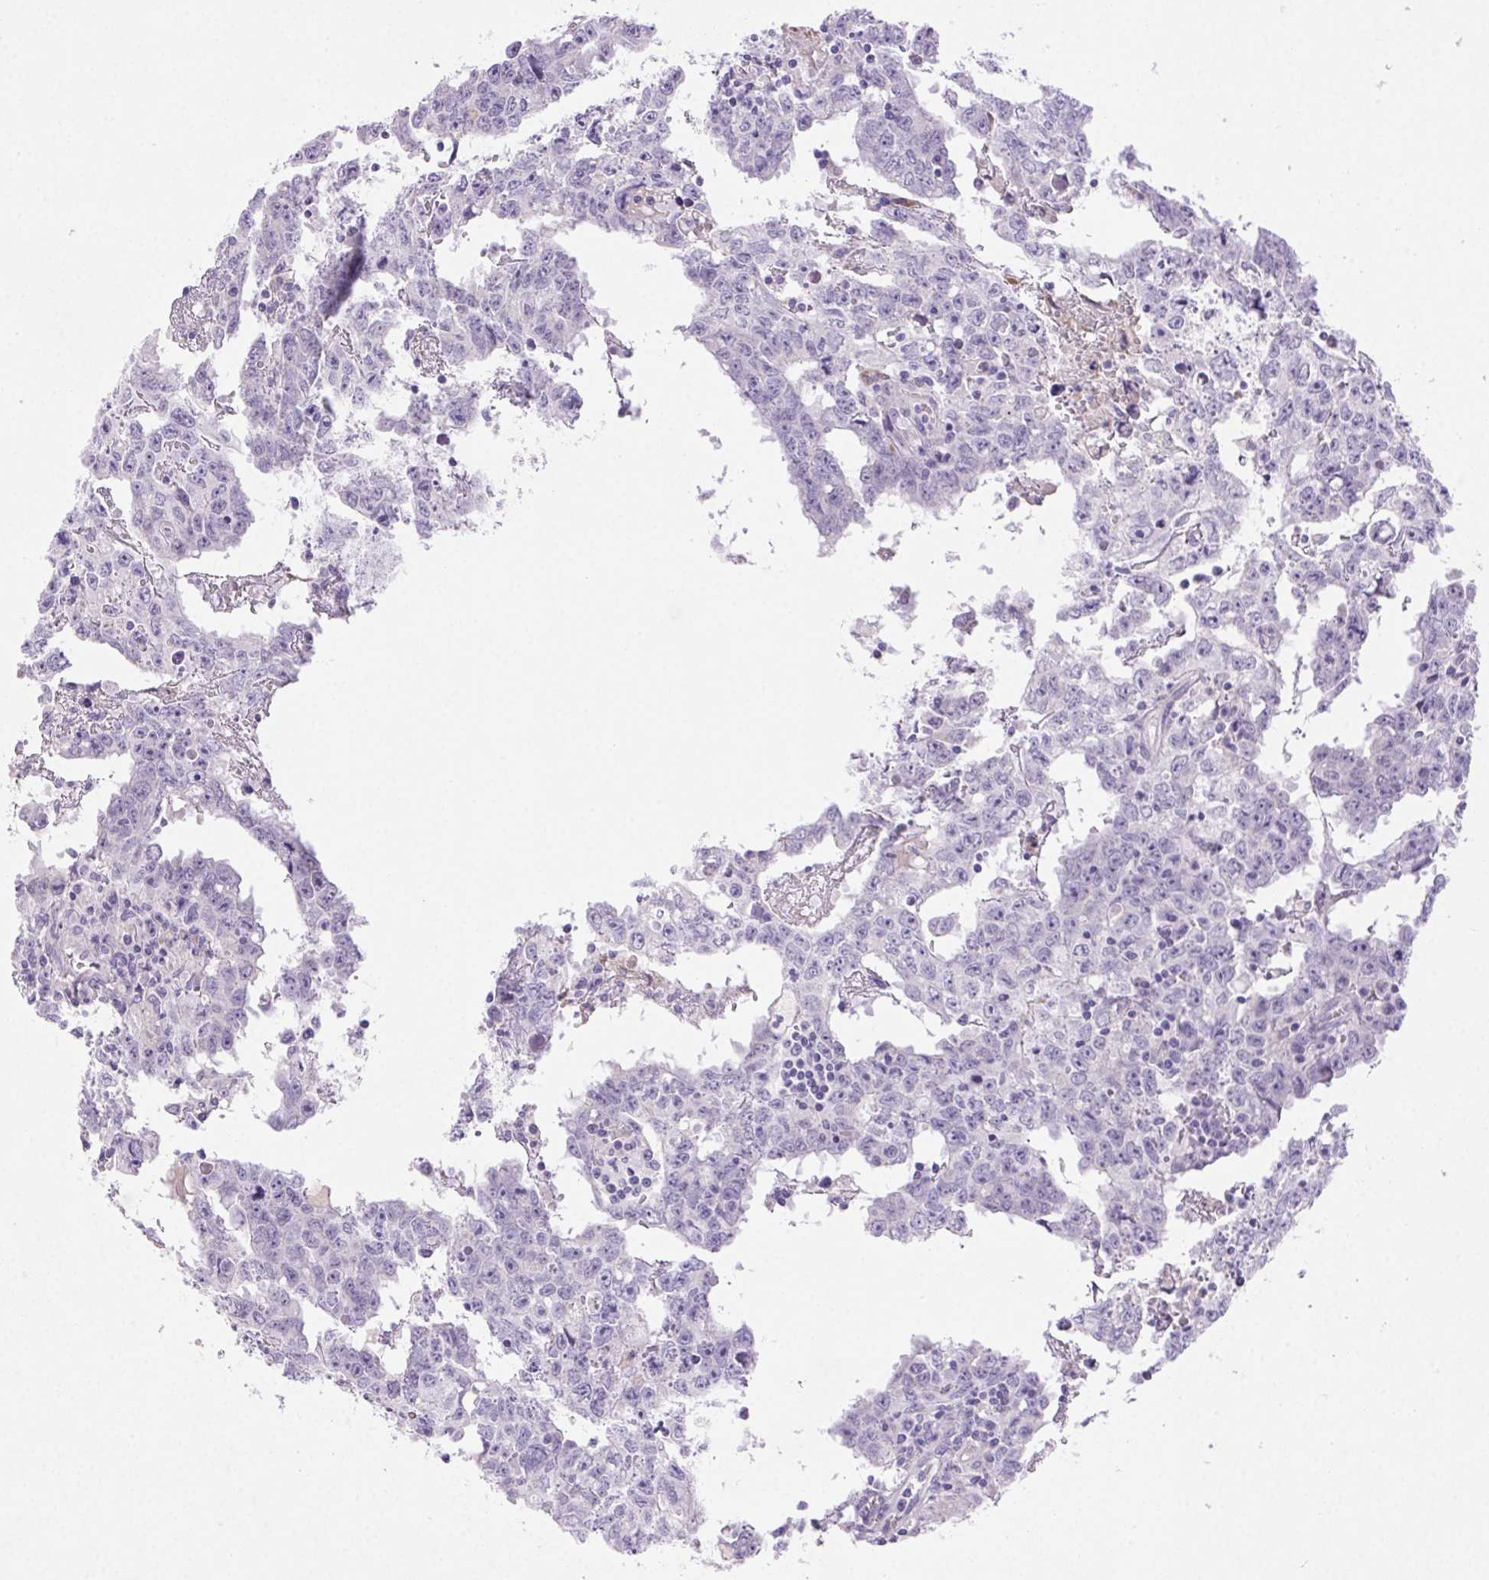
{"staining": {"intensity": "negative", "quantity": "none", "location": "none"}, "tissue": "testis cancer", "cell_type": "Tumor cells", "image_type": "cancer", "snomed": [{"axis": "morphology", "description": "Carcinoma, Embryonal, NOS"}, {"axis": "topography", "description": "Testis"}], "caption": "Tumor cells are negative for protein expression in human testis cancer.", "gene": "ARHGAP11B", "patient": {"sex": "male", "age": 22}}